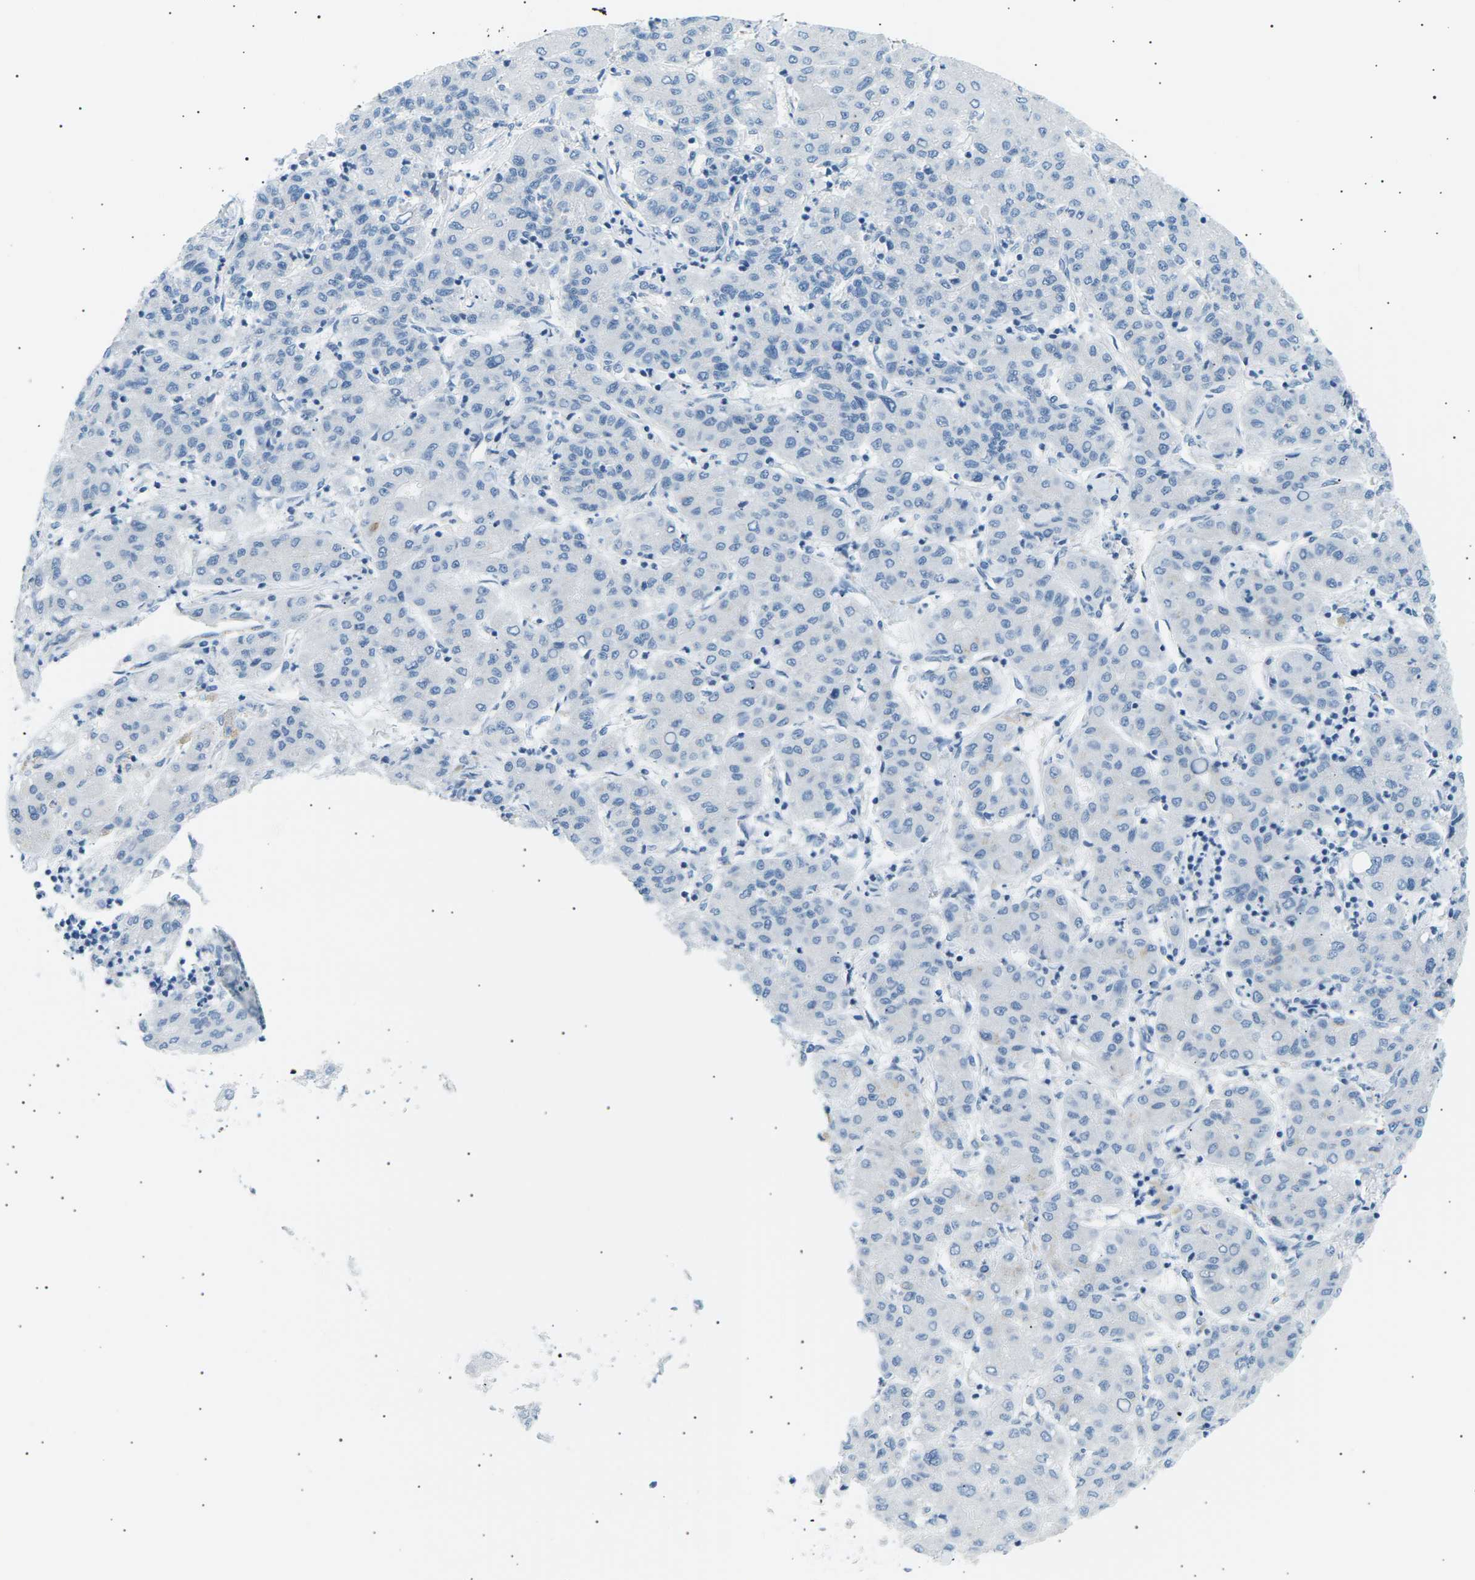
{"staining": {"intensity": "negative", "quantity": "none", "location": "none"}, "tissue": "liver cancer", "cell_type": "Tumor cells", "image_type": "cancer", "snomed": [{"axis": "morphology", "description": "Carcinoma, Hepatocellular, NOS"}, {"axis": "topography", "description": "Liver"}], "caption": "High power microscopy image of an IHC photomicrograph of liver cancer, revealing no significant positivity in tumor cells.", "gene": "SEPTIN5", "patient": {"sex": "male", "age": 65}}